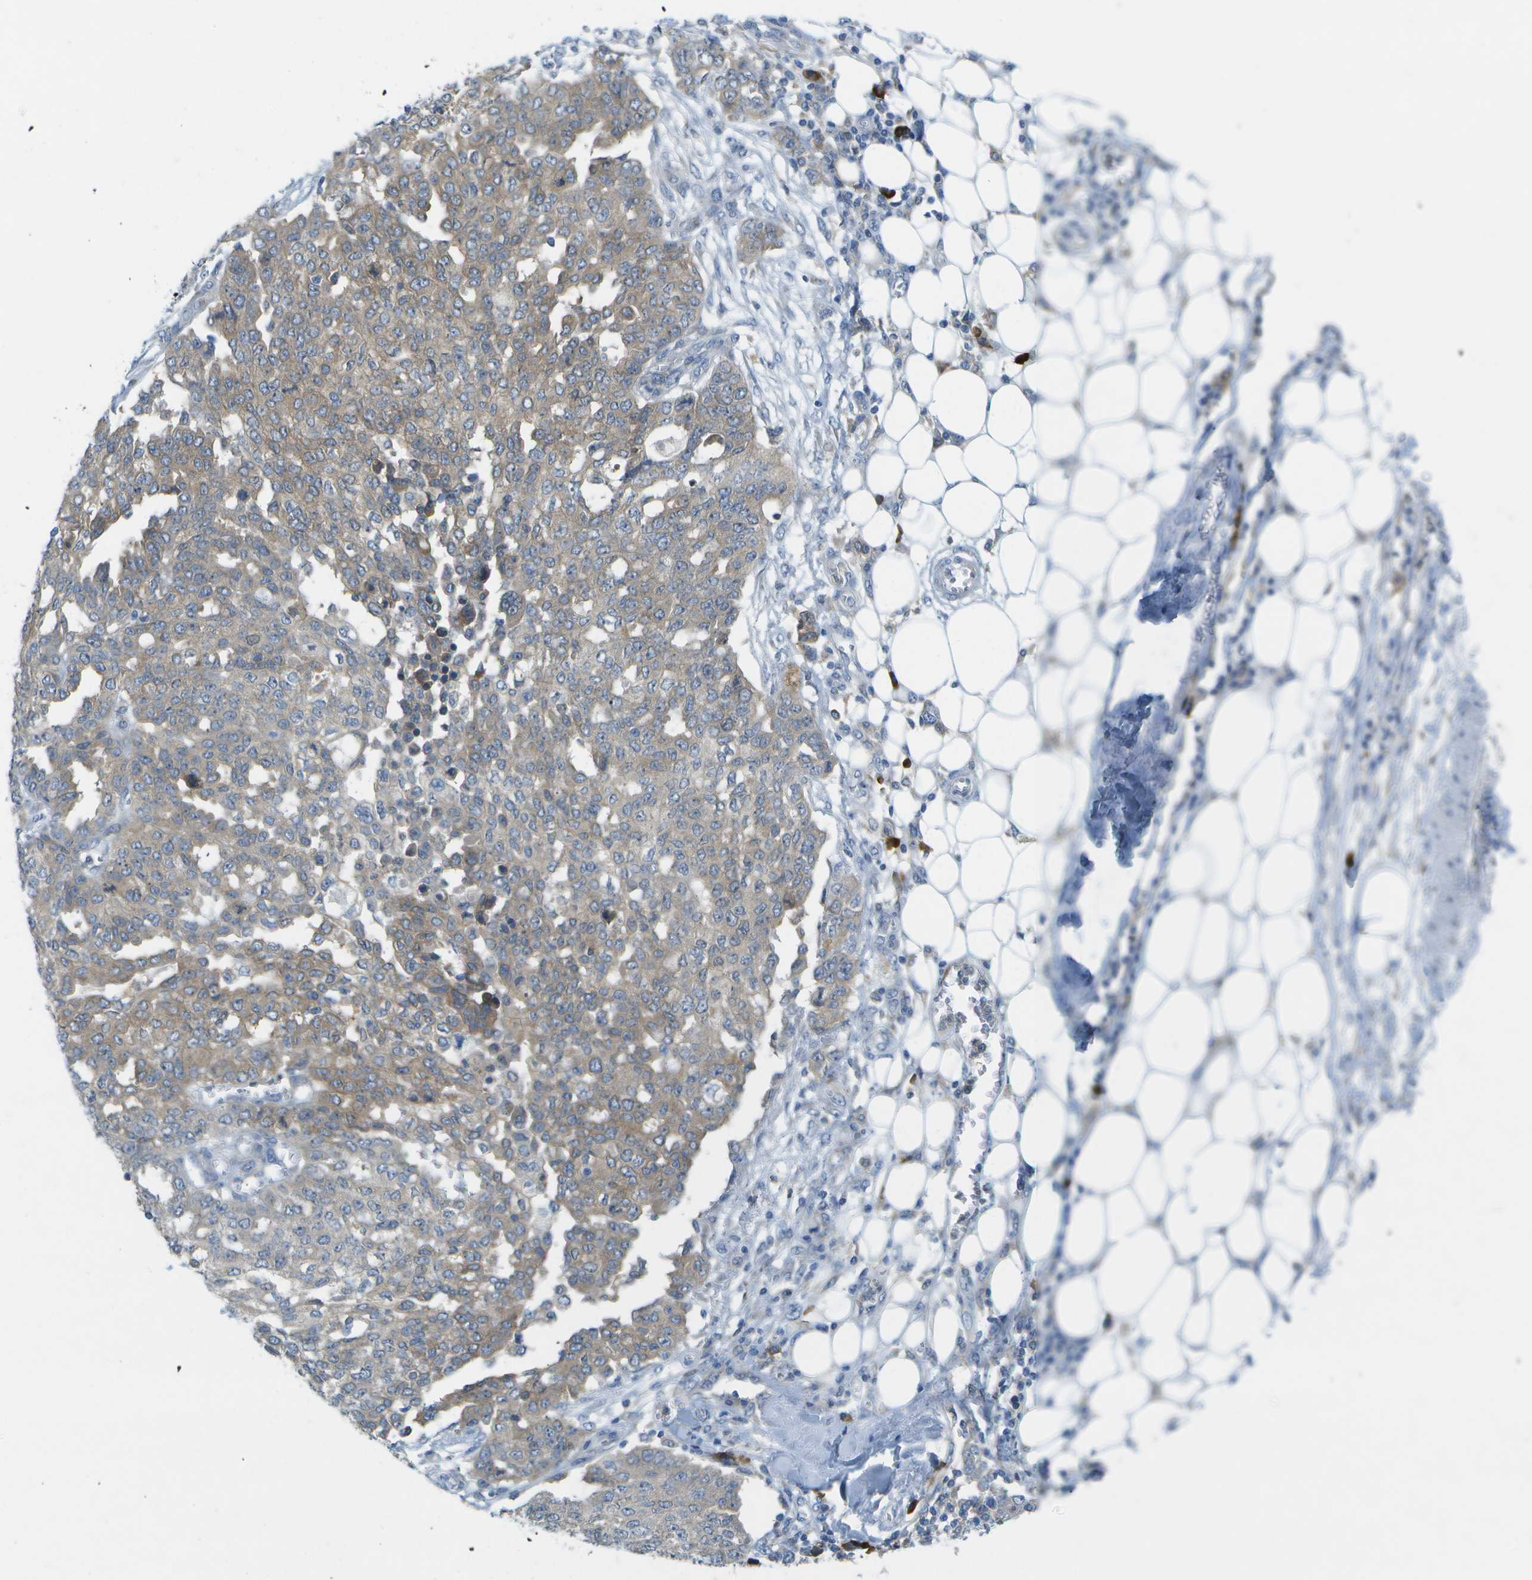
{"staining": {"intensity": "weak", "quantity": "25%-75%", "location": "cytoplasmic/membranous"}, "tissue": "ovarian cancer", "cell_type": "Tumor cells", "image_type": "cancer", "snomed": [{"axis": "morphology", "description": "Cystadenocarcinoma, serous, NOS"}, {"axis": "topography", "description": "Soft tissue"}, {"axis": "topography", "description": "Ovary"}], "caption": "Ovarian cancer stained for a protein demonstrates weak cytoplasmic/membranous positivity in tumor cells.", "gene": "WNK2", "patient": {"sex": "female", "age": 57}}